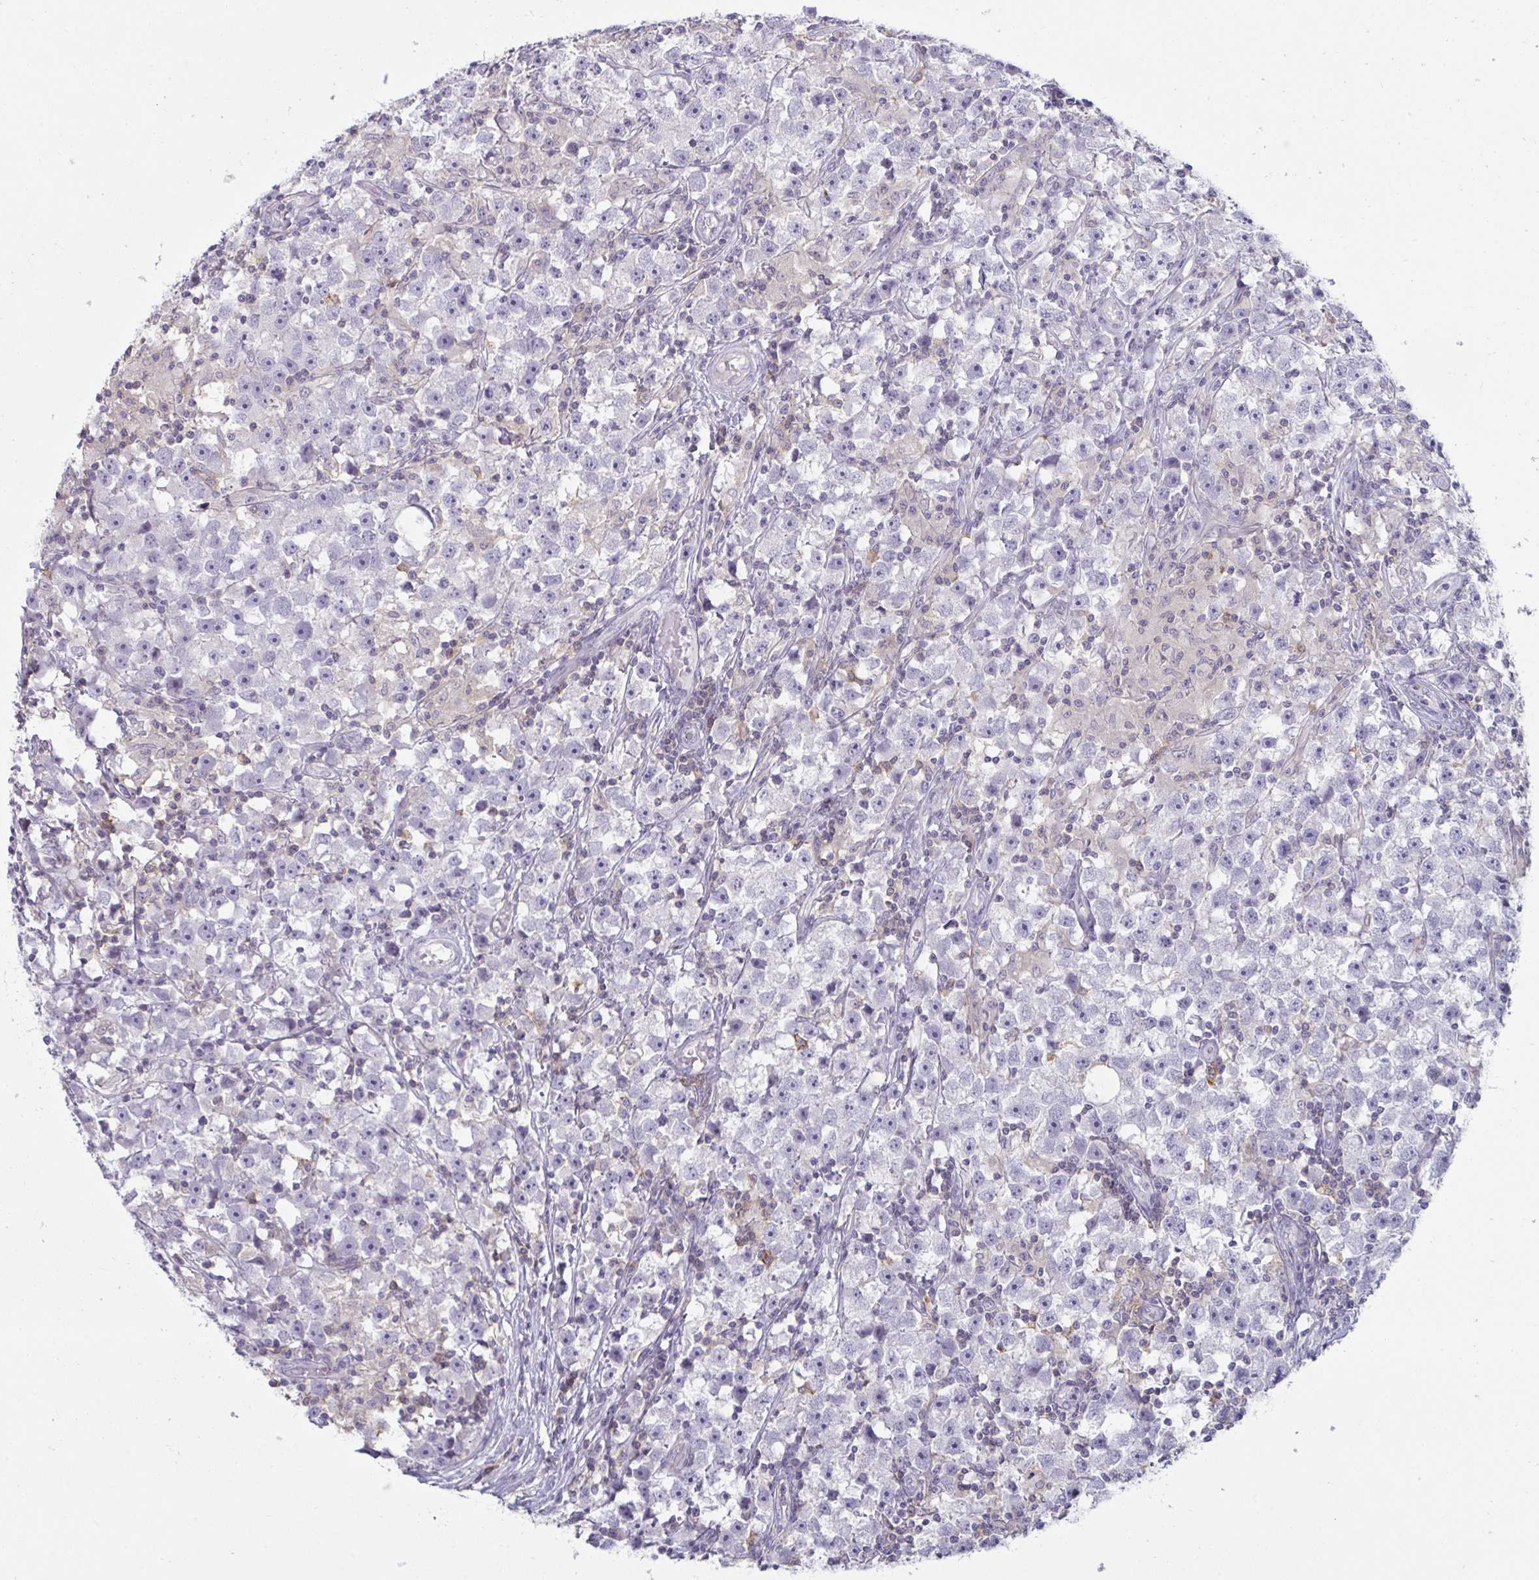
{"staining": {"intensity": "negative", "quantity": "none", "location": "none"}, "tissue": "testis cancer", "cell_type": "Tumor cells", "image_type": "cancer", "snomed": [{"axis": "morphology", "description": "Seminoma, NOS"}, {"axis": "topography", "description": "Testis"}], "caption": "This is an IHC image of human testis seminoma. There is no staining in tumor cells.", "gene": "DISP2", "patient": {"sex": "male", "age": 33}}